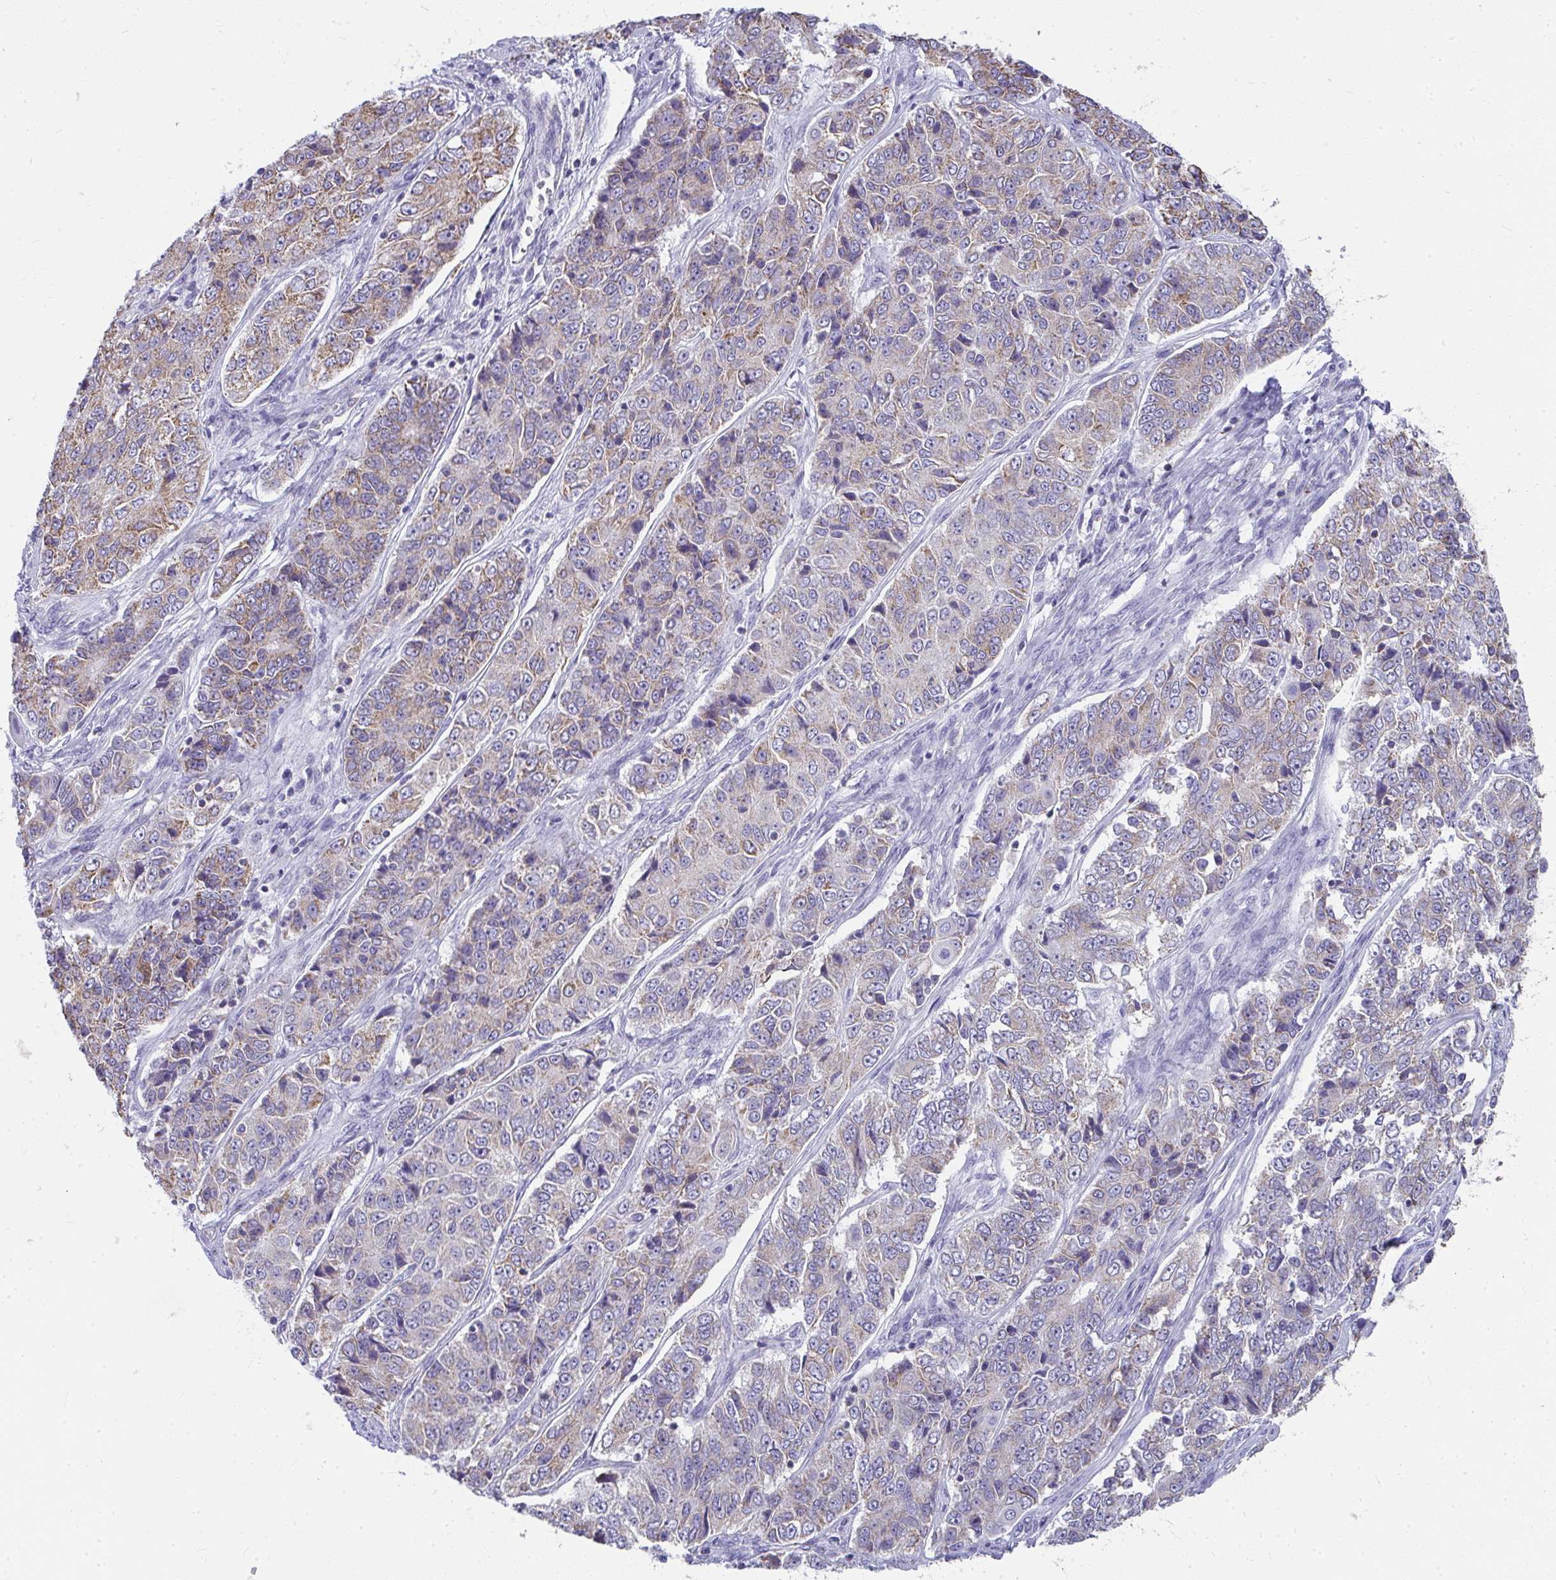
{"staining": {"intensity": "moderate", "quantity": "<25%", "location": "cytoplasmic/membranous"}, "tissue": "ovarian cancer", "cell_type": "Tumor cells", "image_type": "cancer", "snomed": [{"axis": "morphology", "description": "Carcinoma, endometroid"}, {"axis": "topography", "description": "Ovary"}], "caption": "High-magnification brightfield microscopy of ovarian endometroid carcinoma stained with DAB (3,3'-diaminobenzidine) (brown) and counterstained with hematoxylin (blue). tumor cells exhibit moderate cytoplasmic/membranous expression is seen in about<25% of cells.", "gene": "SLC6A1", "patient": {"sex": "female", "age": 51}}